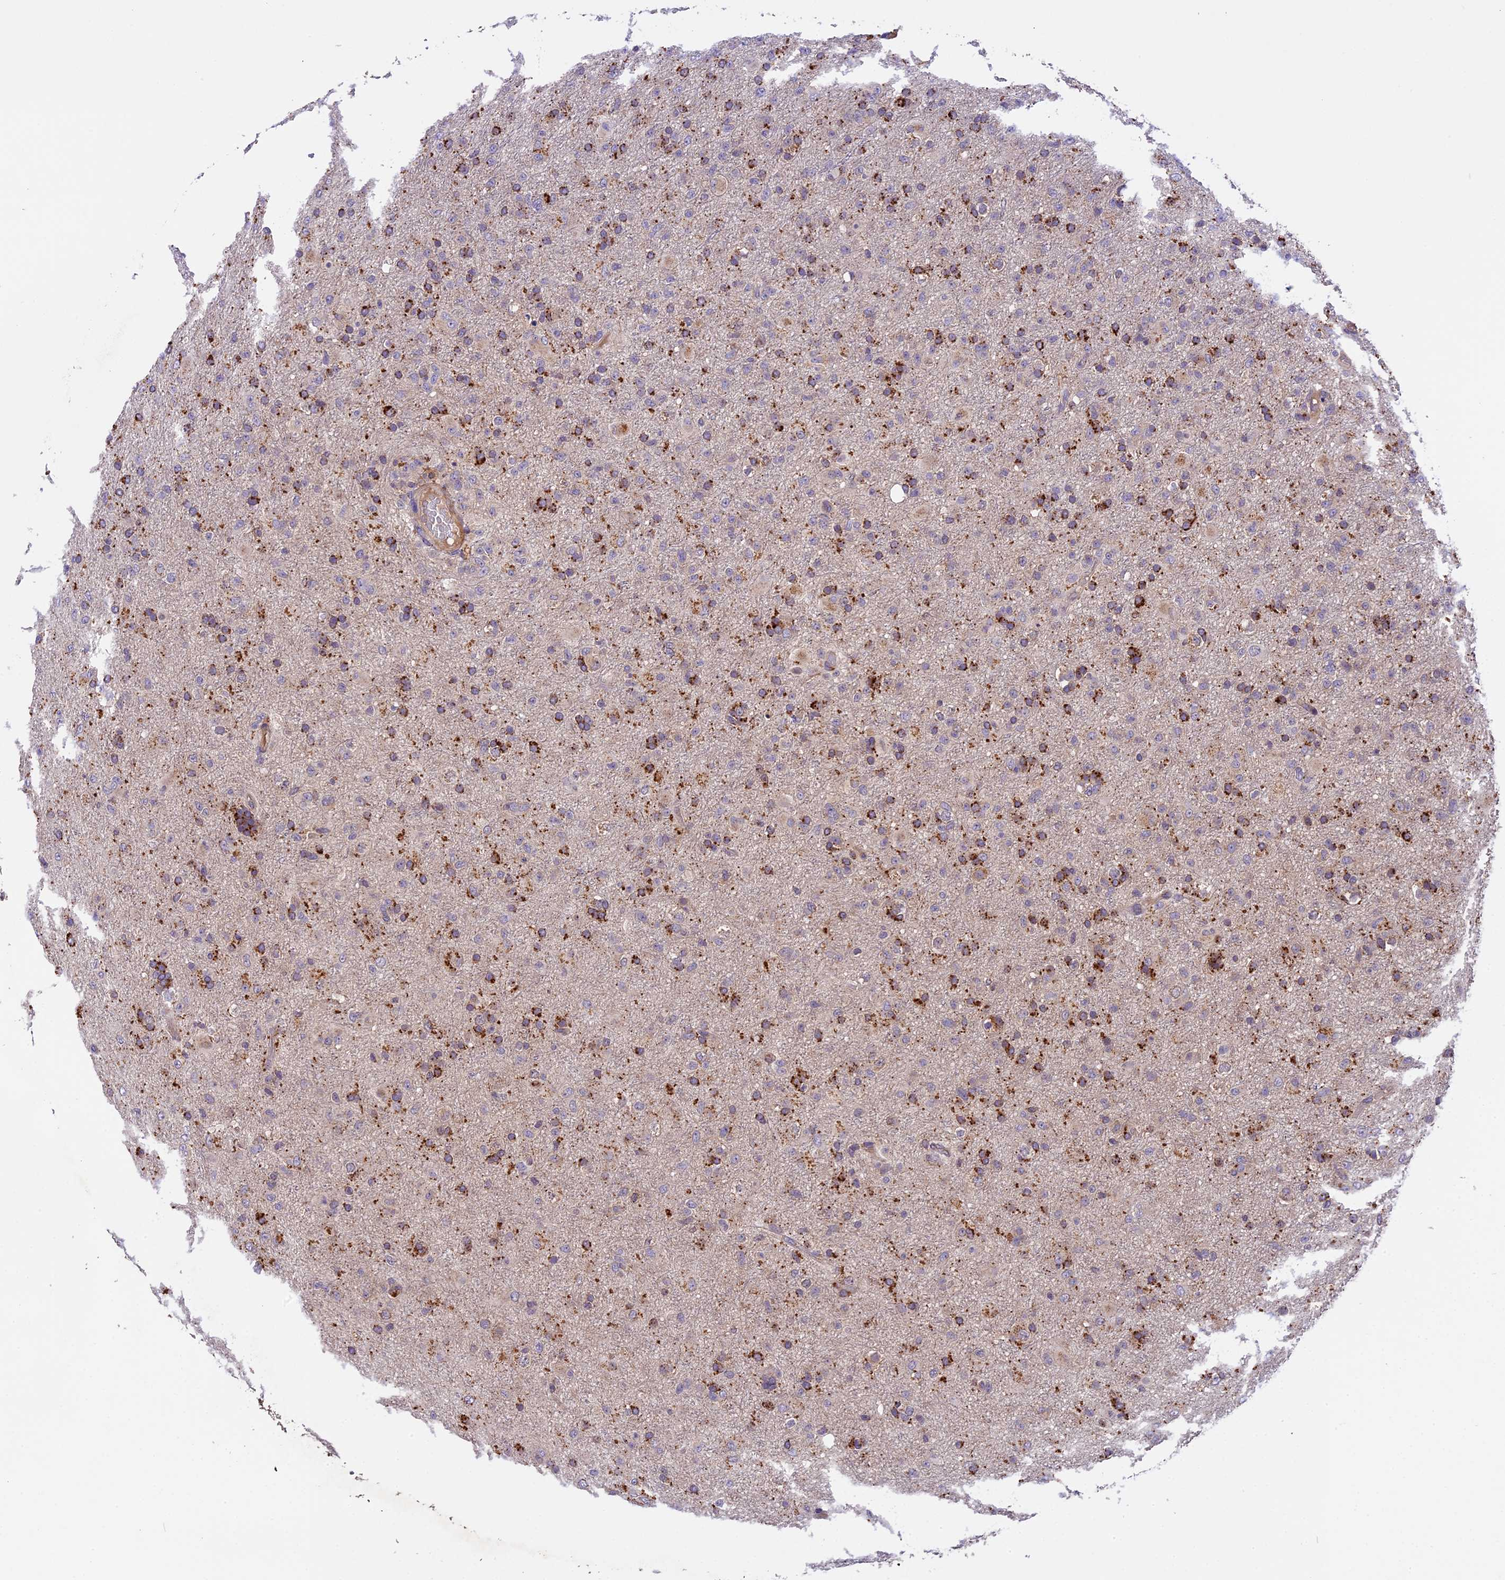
{"staining": {"intensity": "strong", "quantity": "25%-75%", "location": "cytoplasmic/membranous"}, "tissue": "glioma", "cell_type": "Tumor cells", "image_type": "cancer", "snomed": [{"axis": "morphology", "description": "Glioma, malignant, Low grade"}, {"axis": "topography", "description": "Brain"}], "caption": "Immunohistochemistry photomicrograph of human glioma stained for a protein (brown), which exhibits high levels of strong cytoplasmic/membranous positivity in approximately 25%-75% of tumor cells.", "gene": "COPE", "patient": {"sex": "male", "age": 65}}